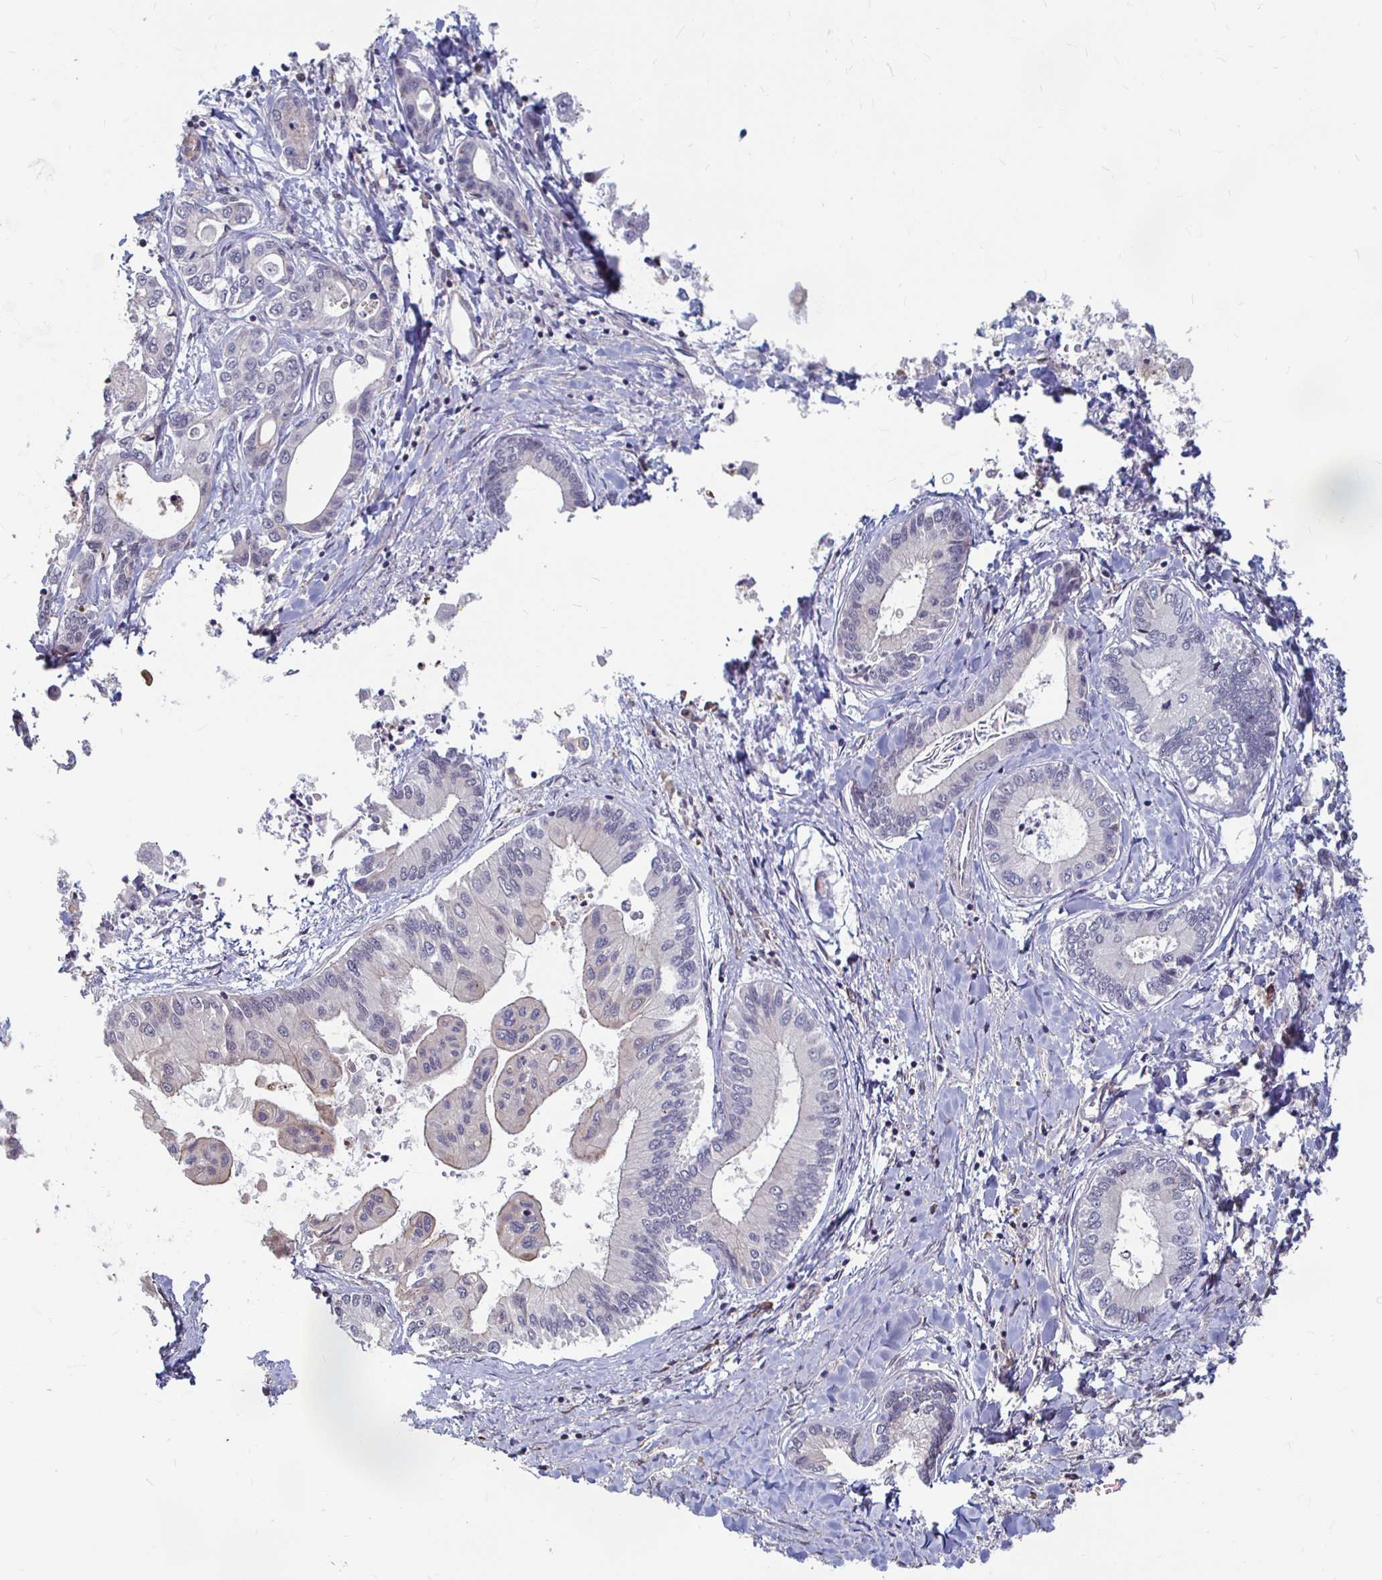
{"staining": {"intensity": "negative", "quantity": "none", "location": "none"}, "tissue": "liver cancer", "cell_type": "Tumor cells", "image_type": "cancer", "snomed": [{"axis": "morphology", "description": "Cholangiocarcinoma"}, {"axis": "topography", "description": "Liver"}], "caption": "The histopathology image reveals no staining of tumor cells in cholangiocarcinoma (liver).", "gene": "CAPN11", "patient": {"sex": "male", "age": 66}}